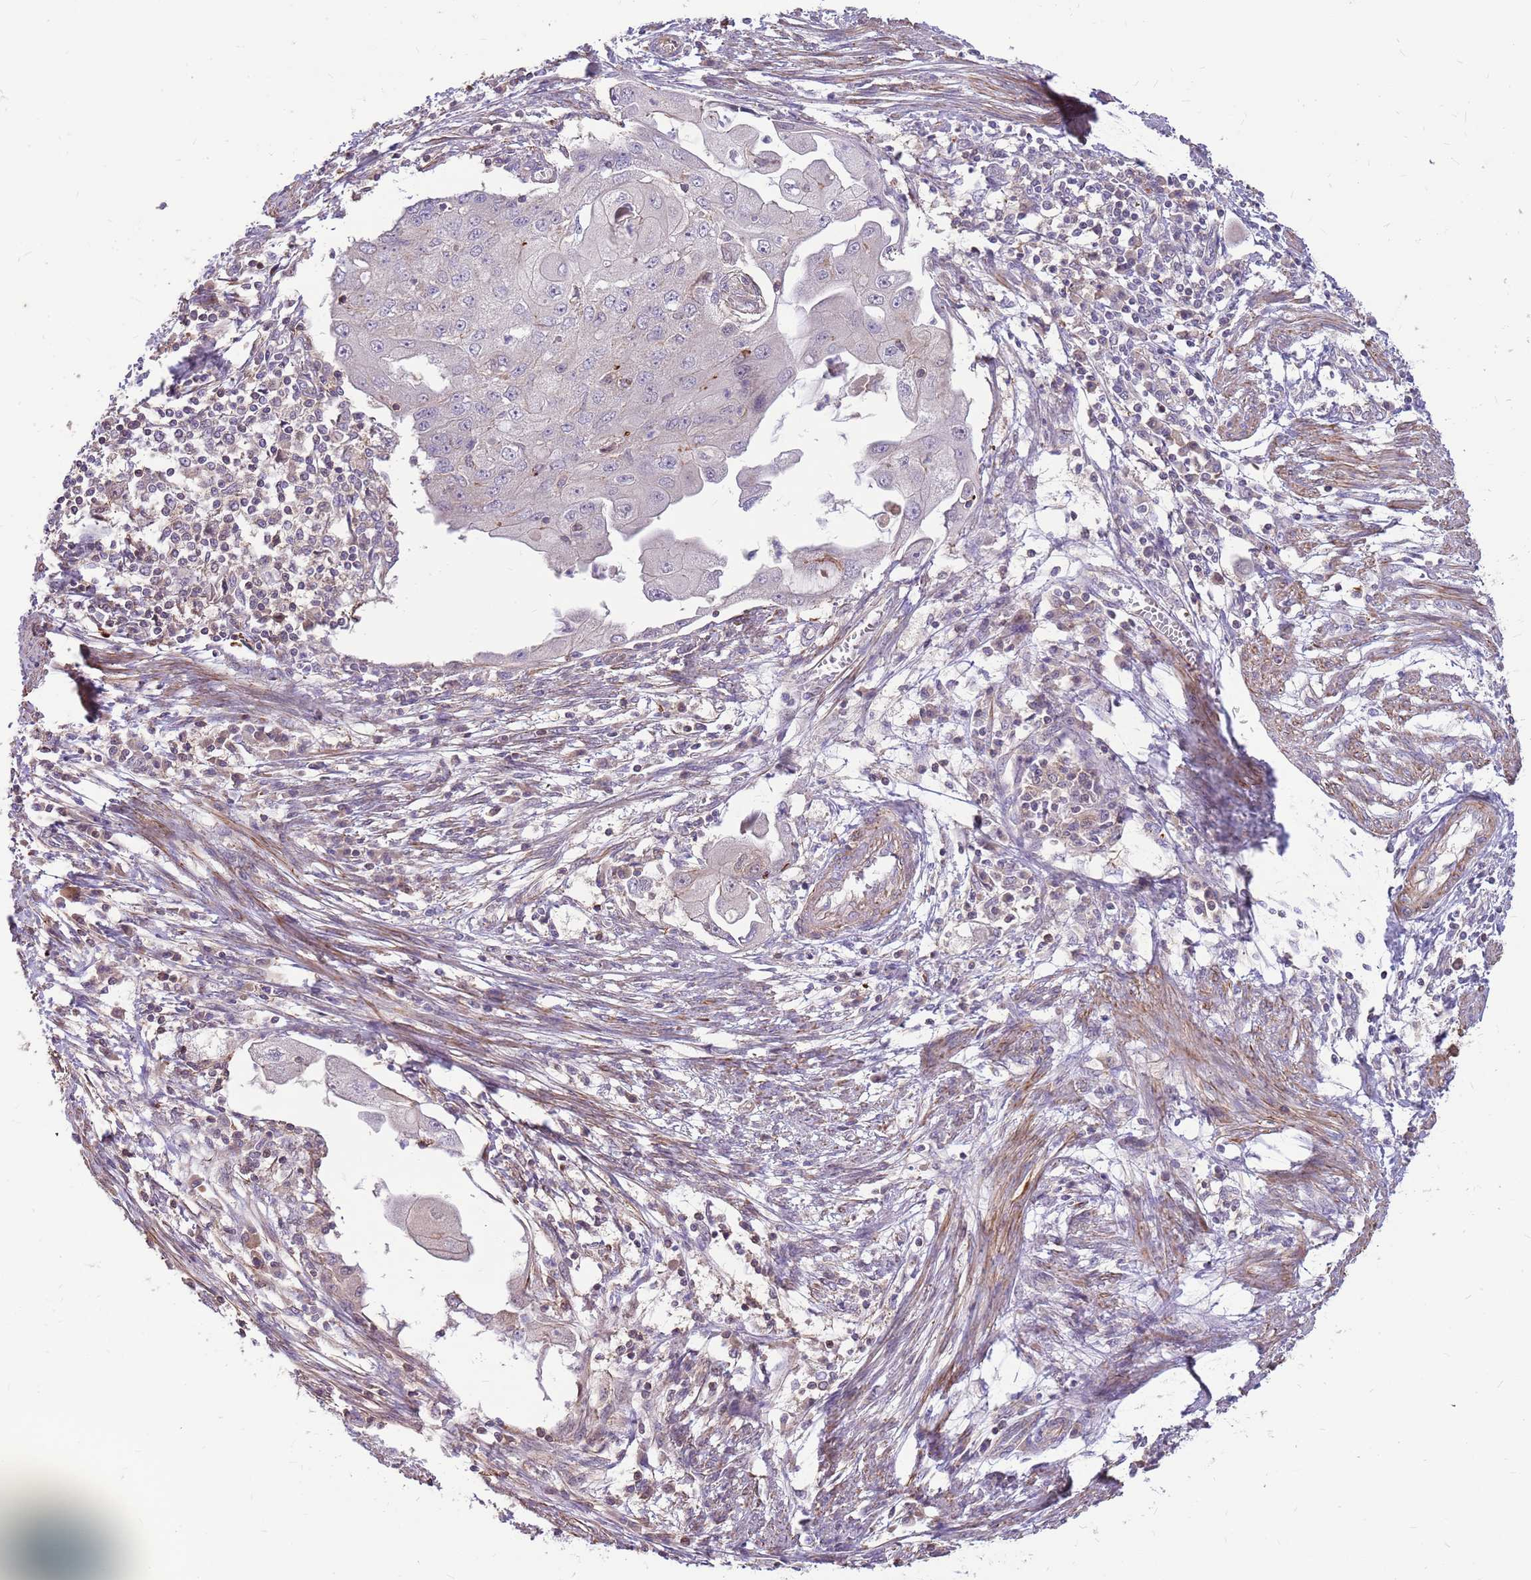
{"staining": {"intensity": "negative", "quantity": "none", "location": "none"}, "tissue": "endometrial cancer", "cell_type": "Tumor cells", "image_type": "cancer", "snomed": [{"axis": "morphology", "description": "Adenocarcinoma, NOS"}, {"axis": "topography", "description": "Endometrium"}], "caption": "Tumor cells show no significant protein expression in endometrial cancer. (DAB immunohistochemistry (IHC) with hematoxylin counter stain).", "gene": "MVD", "patient": {"sex": "female", "age": 56}}